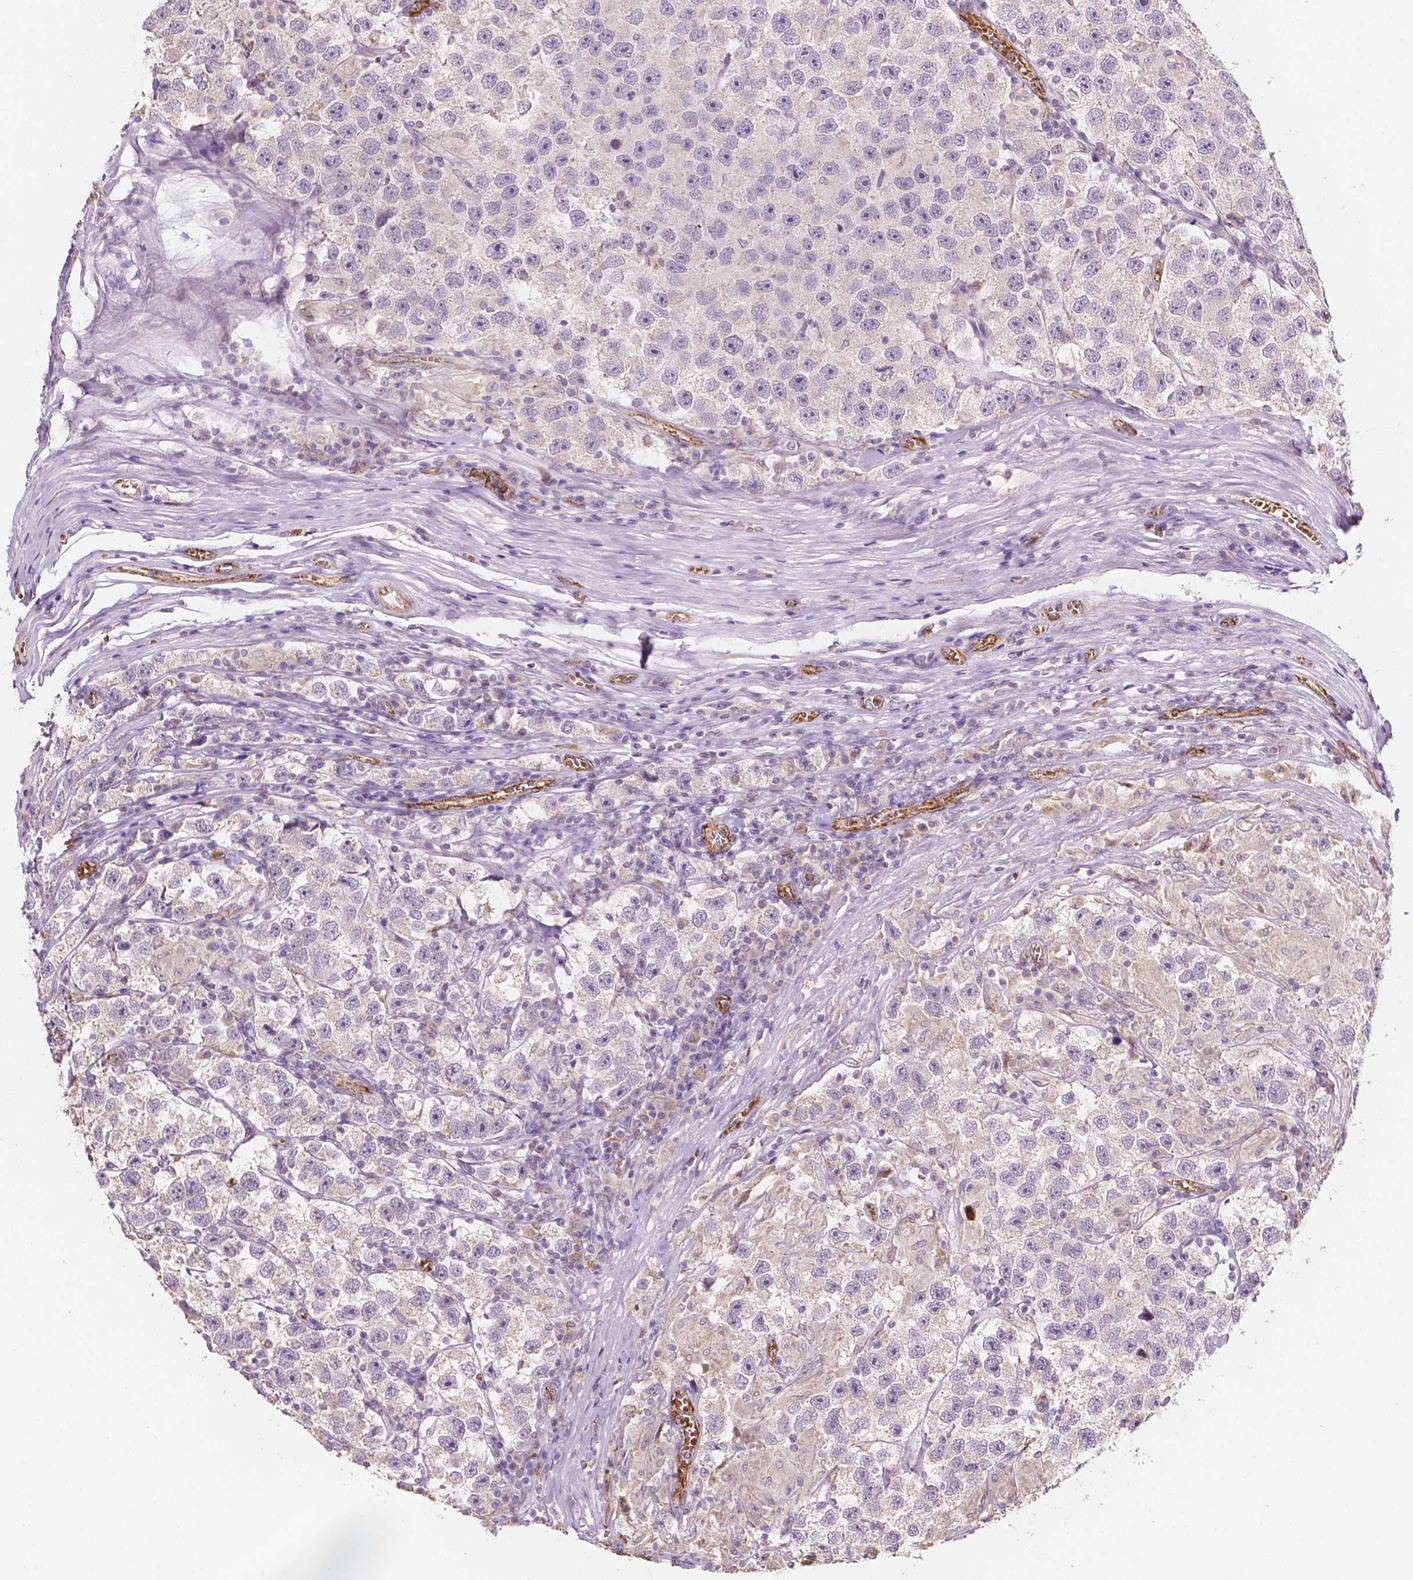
{"staining": {"intensity": "negative", "quantity": "none", "location": "none"}, "tissue": "testis cancer", "cell_type": "Tumor cells", "image_type": "cancer", "snomed": [{"axis": "morphology", "description": "Seminoma, NOS"}, {"axis": "topography", "description": "Testis"}], "caption": "High magnification brightfield microscopy of testis cancer stained with DAB (brown) and counterstained with hematoxylin (blue): tumor cells show no significant positivity.", "gene": "SLC22A4", "patient": {"sex": "male", "age": 26}}